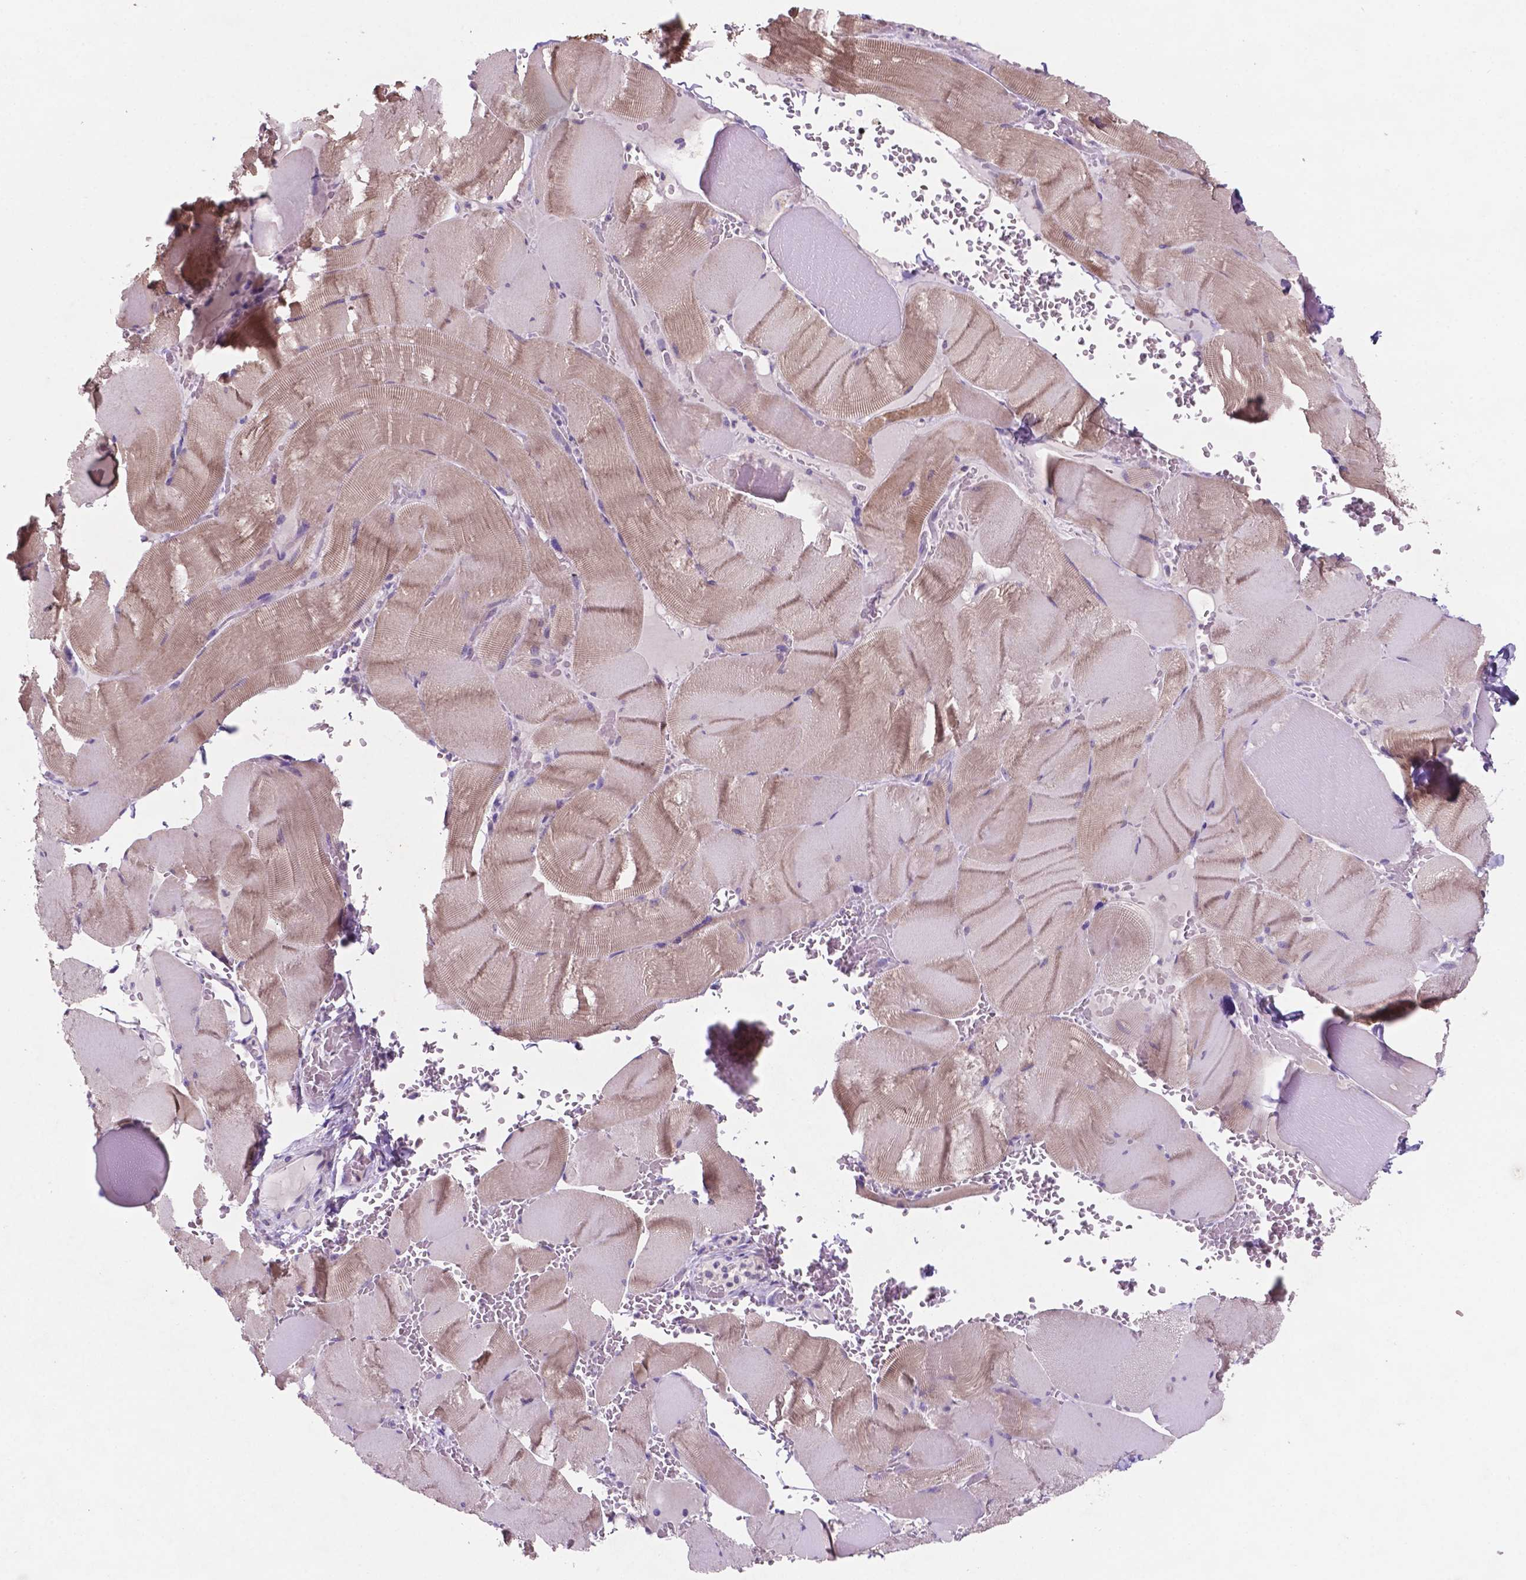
{"staining": {"intensity": "weak", "quantity": "25%-75%", "location": "cytoplasmic/membranous"}, "tissue": "skeletal muscle", "cell_type": "Myocytes", "image_type": "normal", "snomed": [{"axis": "morphology", "description": "Normal tissue, NOS"}, {"axis": "topography", "description": "Skeletal muscle"}], "caption": "High-magnification brightfield microscopy of unremarkable skeletal muscle stained with DAB (brown) and counterstained with hematoxylin (blue). myocytes exhibit weak cytoplasmic/membranous positivity is identified in approximately25%-75% of cells.", "gene": "MKRN2OS", "patient": {"sex": "male", "age": 56}}